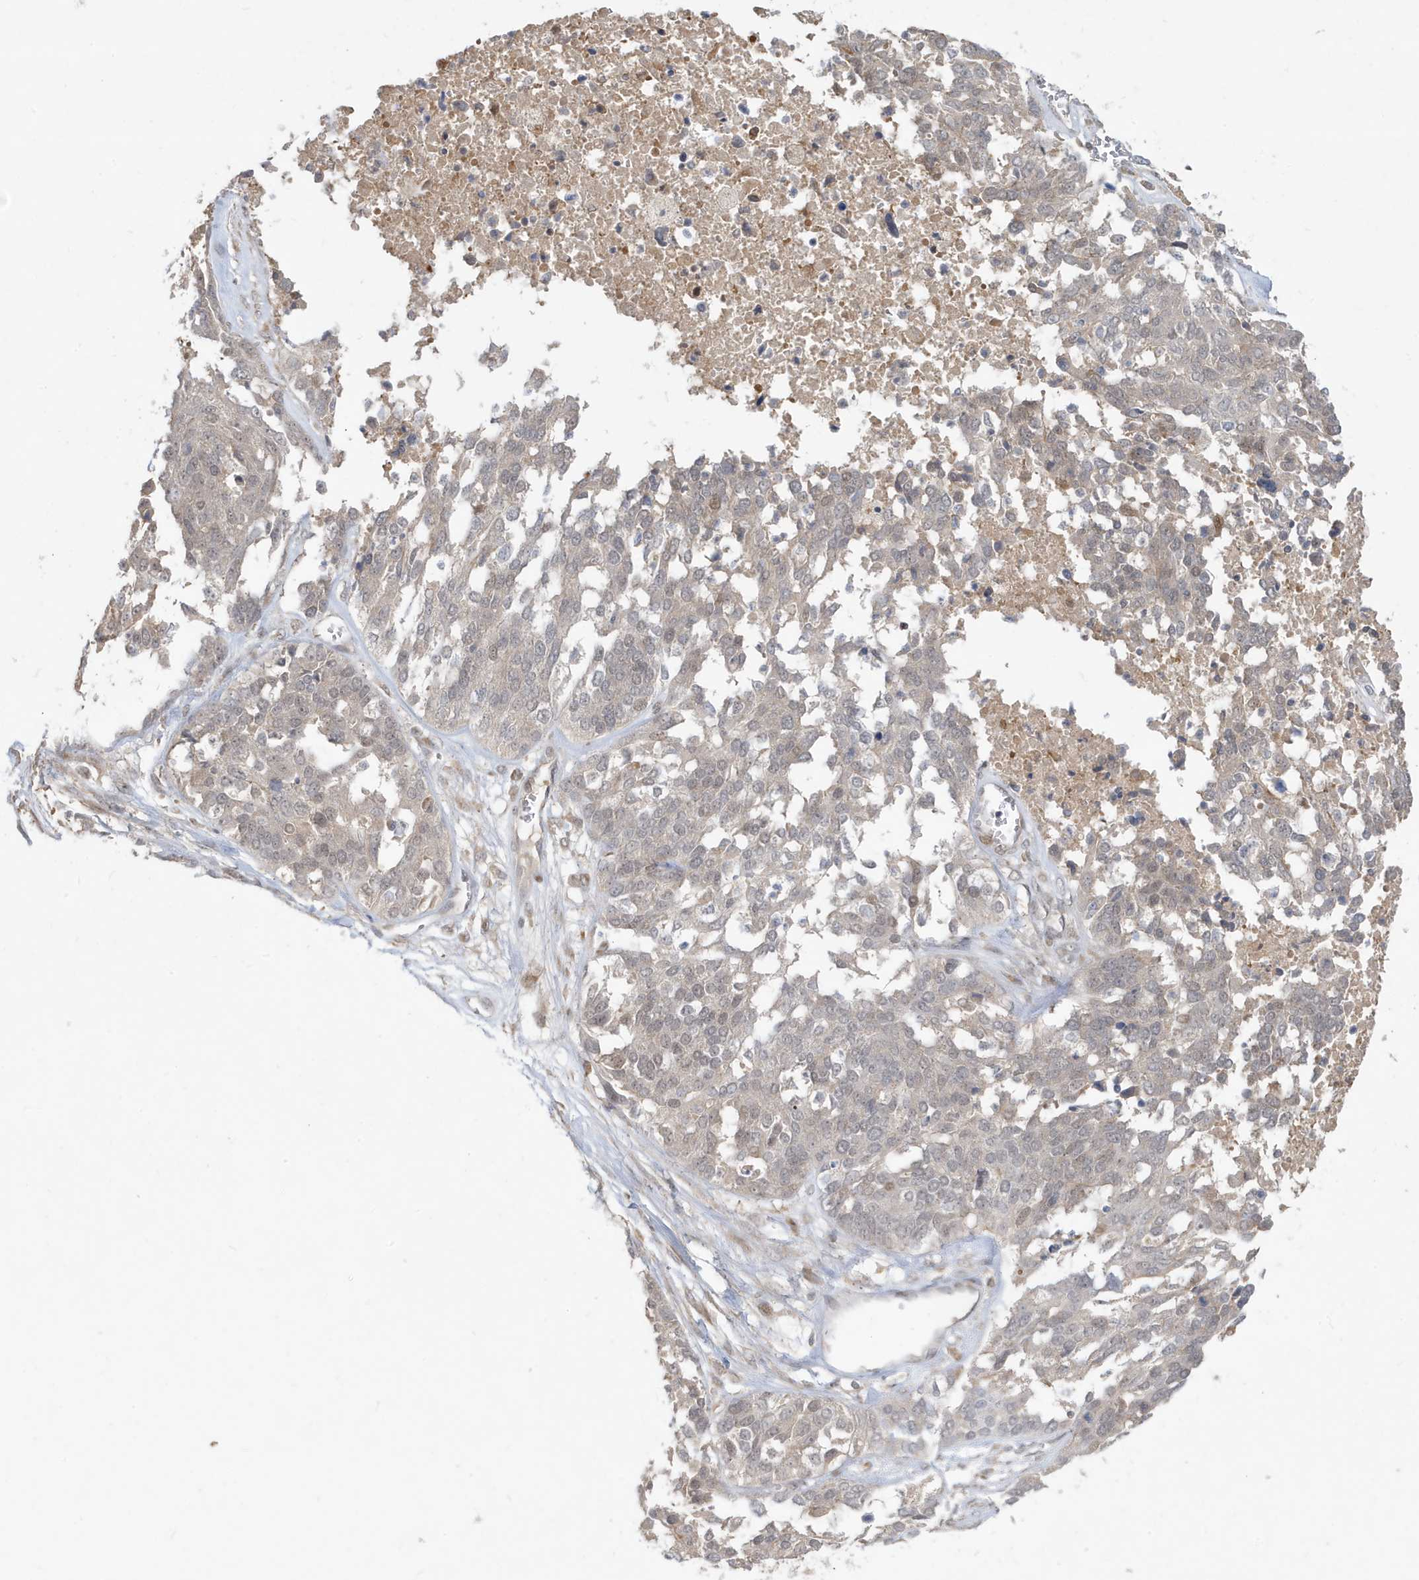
{"staining": {"intensity": "negative", "quantity": "none", "location": "none"}, "tissue": "ovarian cancer", "cell_type": "Tumor cells", "image_type": "cancer", "snomed": [{"axis": "morphology", "description": "Cystadenocarcinoma, serous, NOS"}, {"axis": "topography", "description": "Ovary"}], "caption": "High power microscopy image of an immunohistochemistry histopathology image of ovarian serous cystadenocarcinoma, revealing no significant positivity in tumor cells. (DAB (3,3'-diaminobenzidine) immunohistochemistry (IHC) visualized using brightfield microscopy, high magnification).", "gene": "PRRT3", "patient": {"sex": "female", "age": 44}}